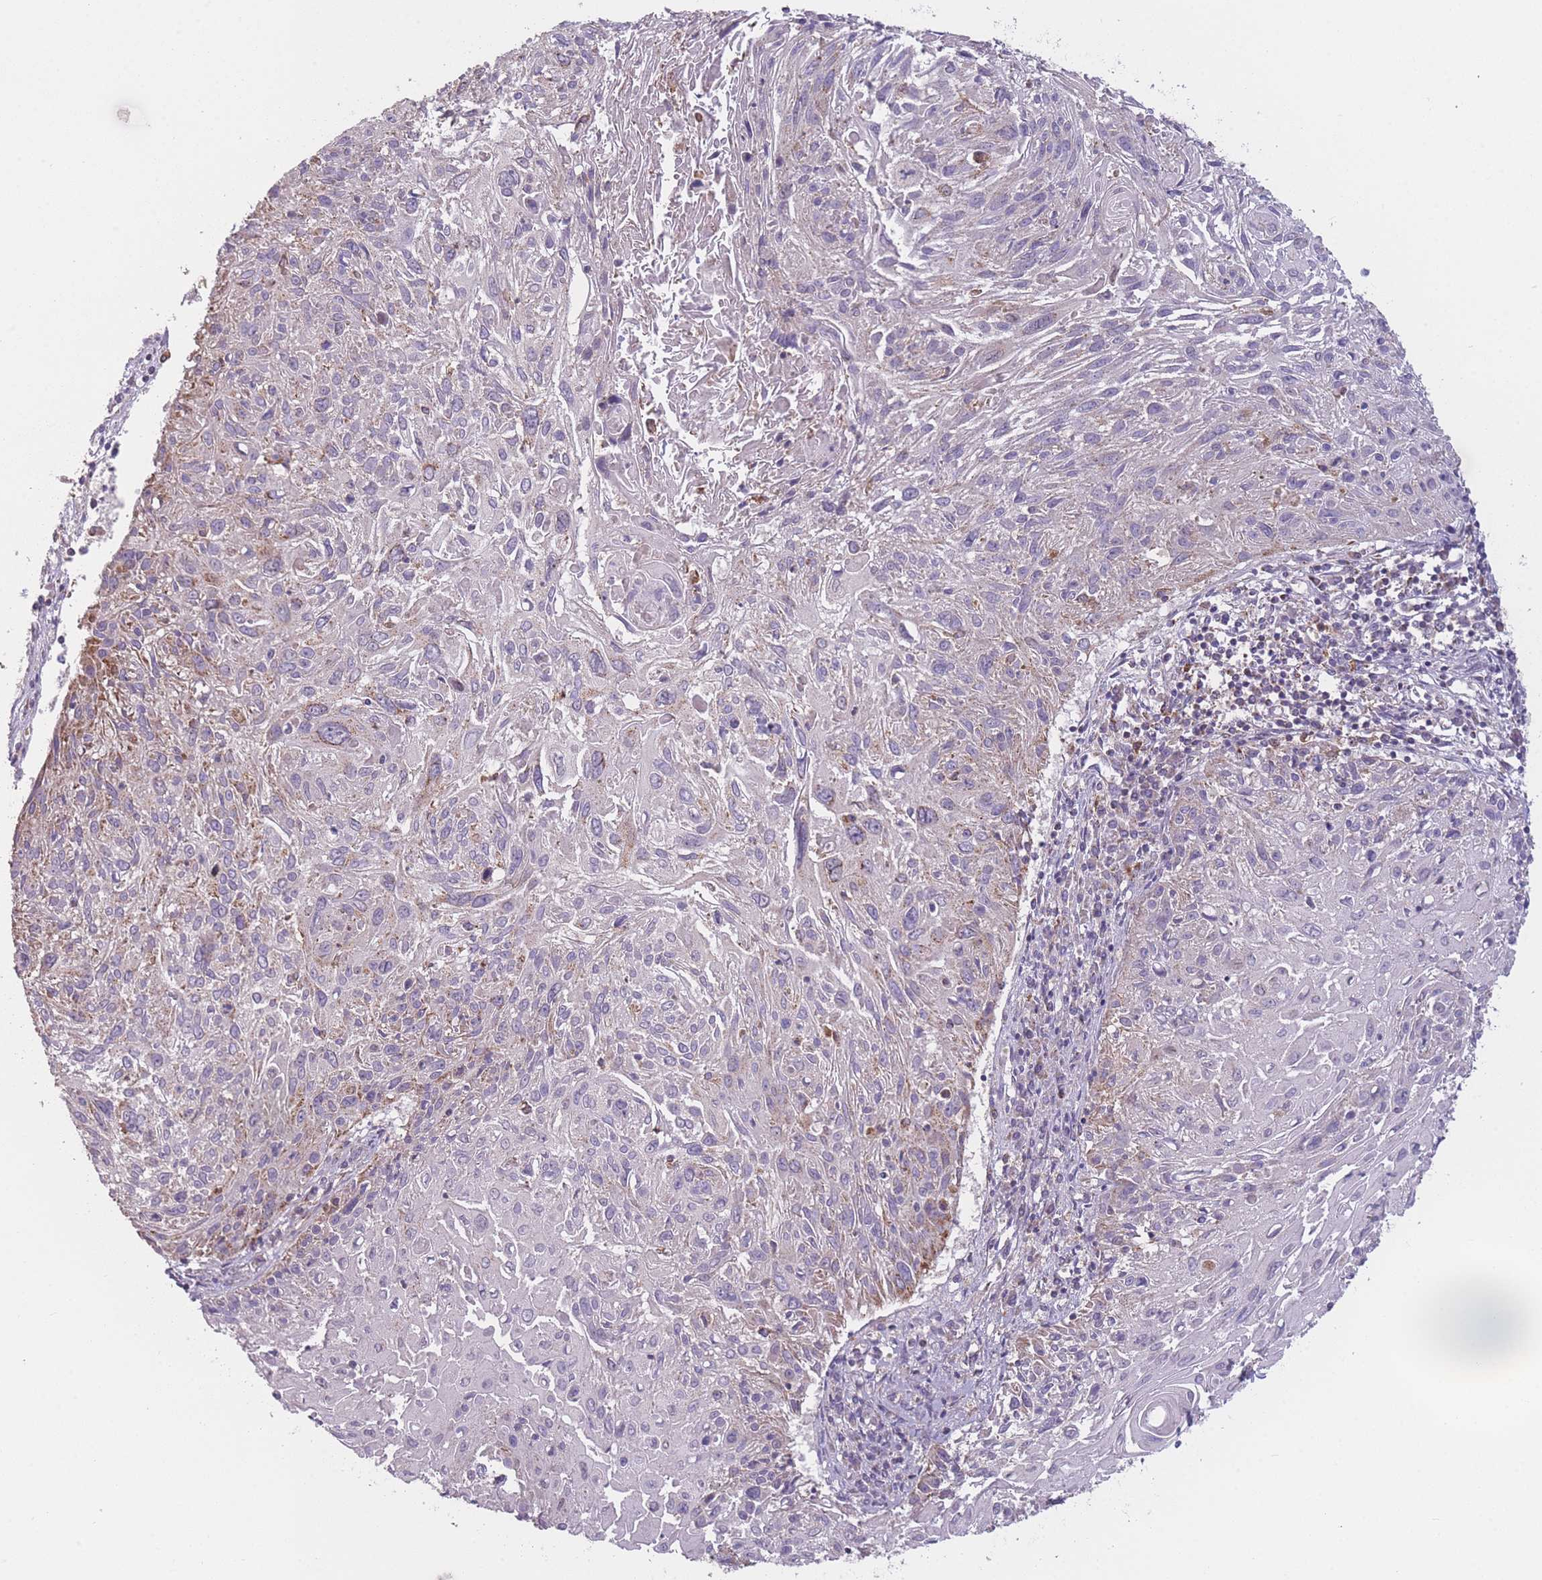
{"staining": {"intensity": "weak", "quantity": "<25%", "location": "cytoplasmic/membranous"}, "tissue": "cervical cancer", "cell_type": "Tumor cells", "image_type": "cancer", "snomed": [{"axis": "morphology", "description": "Squamous cell carcinoma, NOS"}, {"axis": "topography", "description": "Cervix"}], "caption": "Tumor cells are negative for brown protein staining in cervical cancer. (DAB (3,3'-diaminobenzidine) immunohistochemistry visualized using brightfield microscopy, high magnification).", "gene": "PRAM1", "patient": {"sex": "female", "age": 51}}